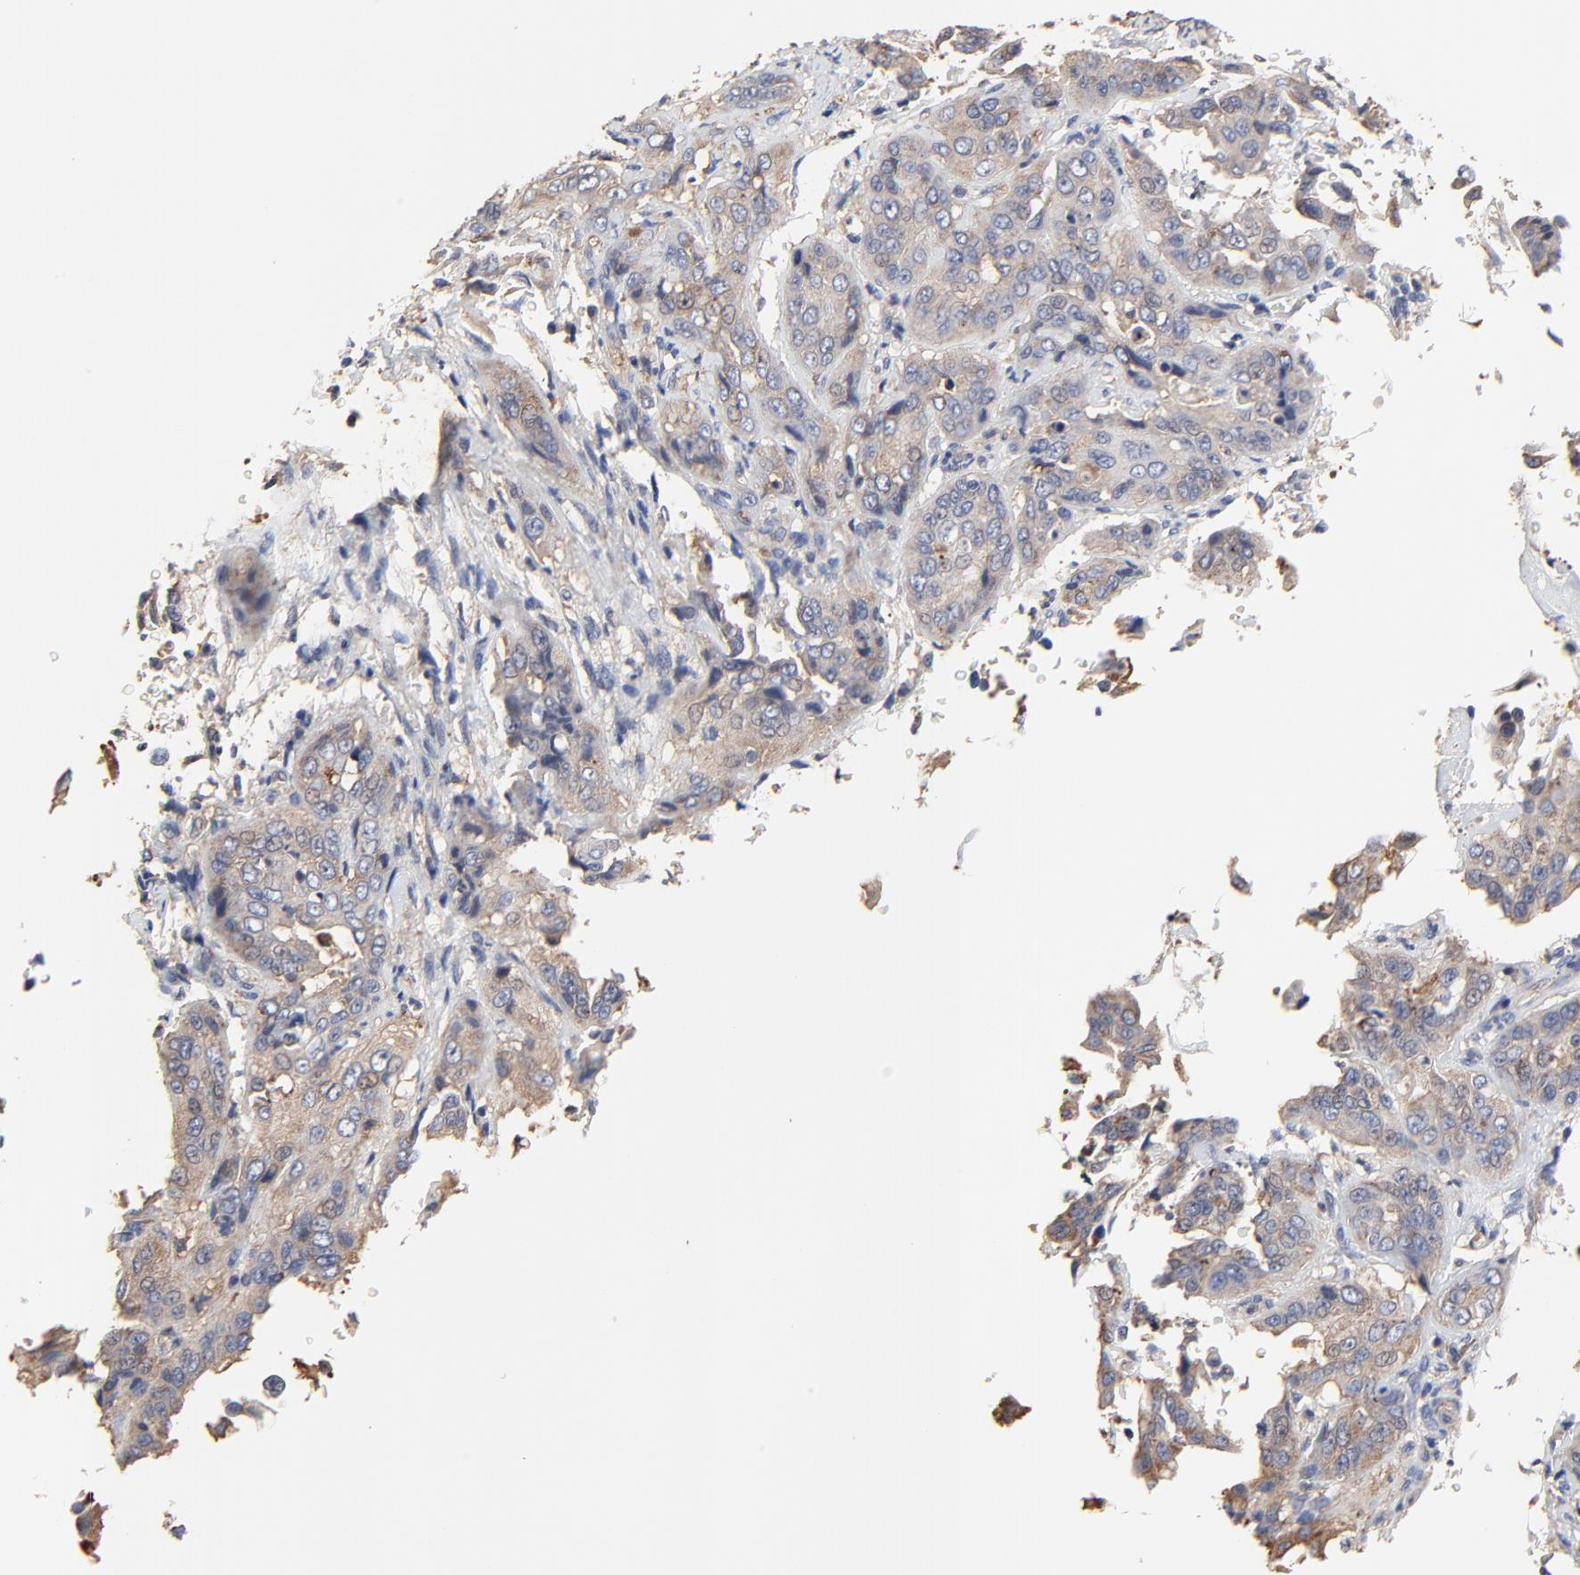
{"staining": {"intensity": "moderate", "quantity": ">75%", "location": "cytoplasmic/membranous"}, "tissue": "cervical cancer", "cell_type": "Tumor cells", "image_type": "cancer", "snomed": [{"axis": "morphology", "description": "Squamous cell carcinoma, NOS"}, {"axis": "topography", "description": "Cervix"}], "caption": "About >75% of tumor cells in human squamous cell carcinoma (cervical) exhibit moderate cytoplasmic/membranous protein expression as visualized by brown immunohistochemical staining.", "gene": "NXF3", "patient": {"sex": "female", "age": 41}}